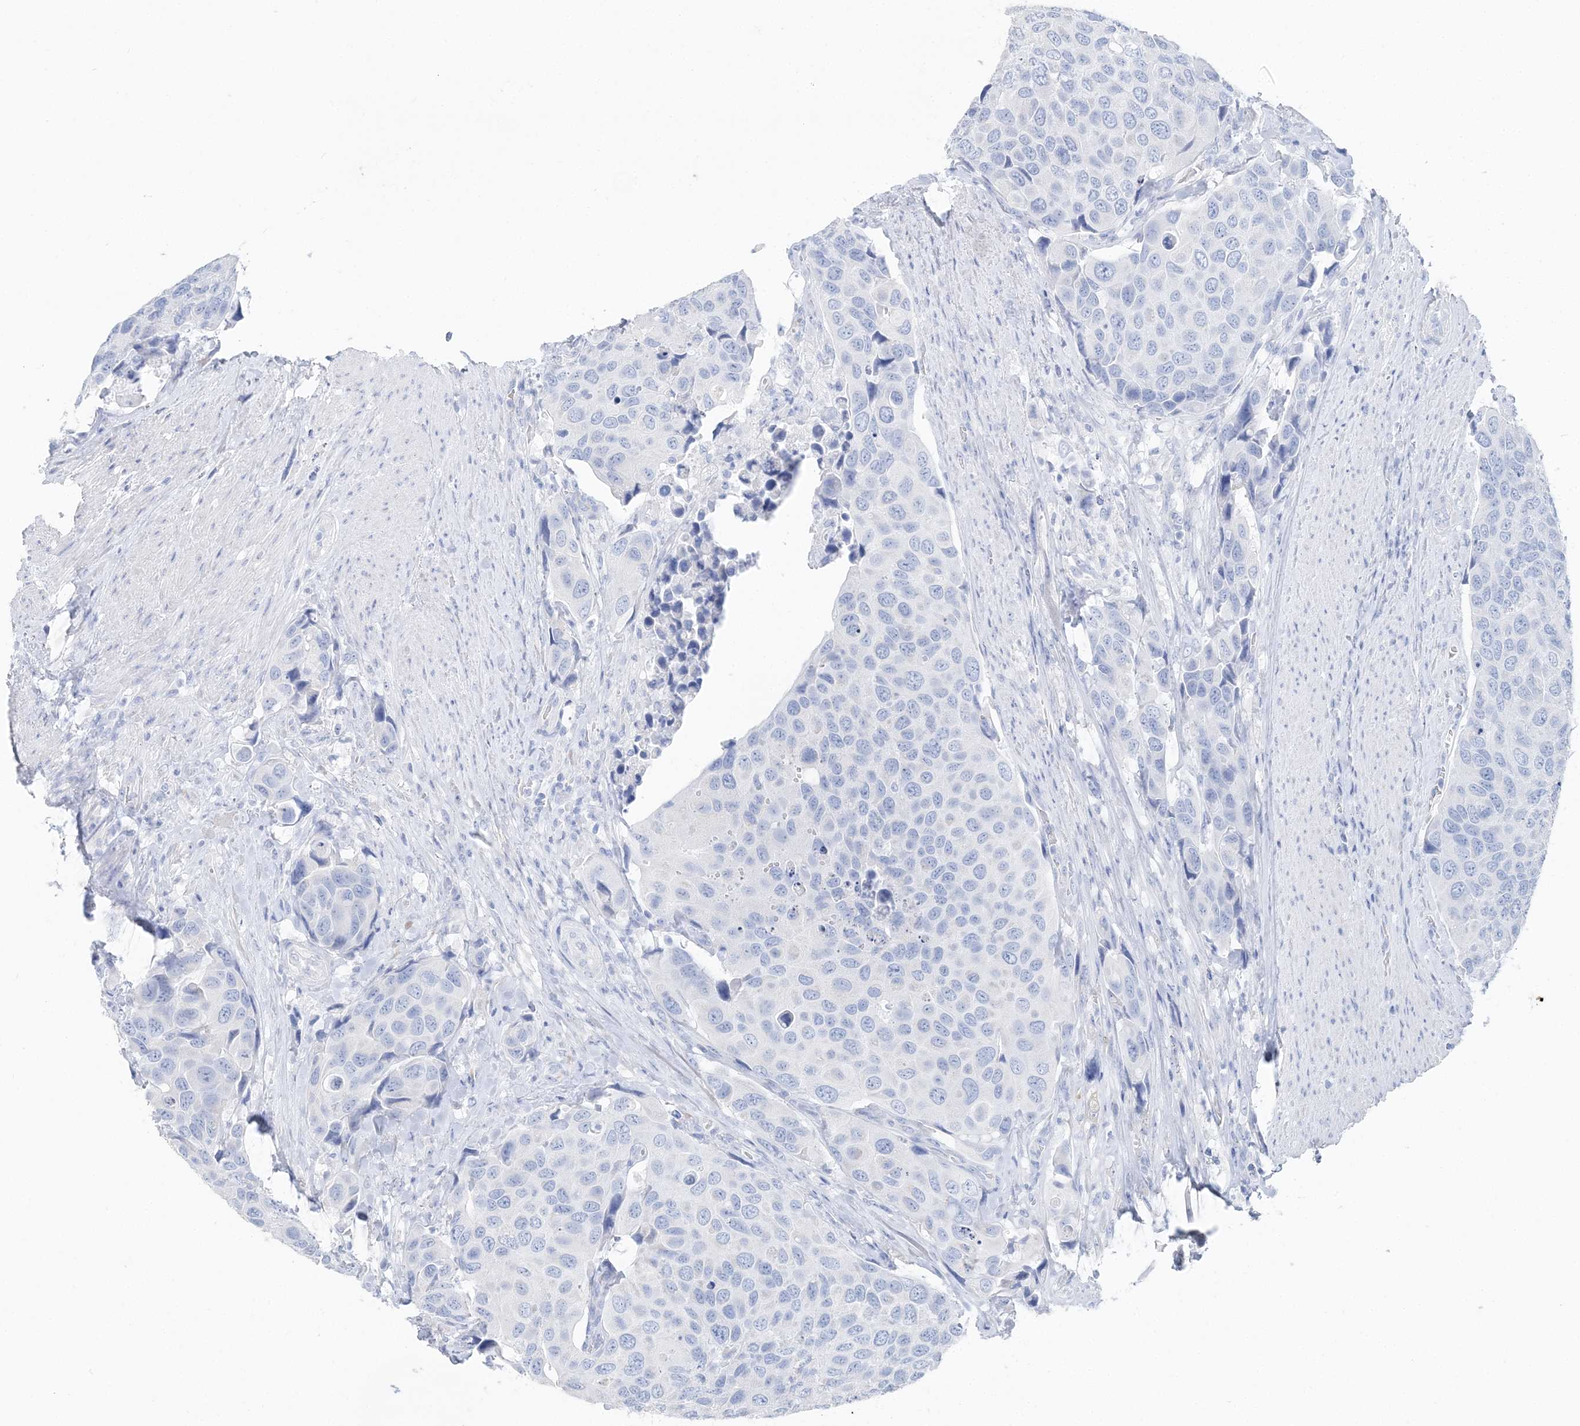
{"staining": {"intensity": "negative", "quantity": "none", "location": "none"}, "tissue": "urothelial cancer", "cell_type": "Tumor cells", "image_type": "cancer", "snomed": [{"axis": "morphology", "description": "Urothelial carcinoma, High grade"}, {"axis": "topography", "description": "Urinary bladder"}], "caption": "Immunohistochemistry image of urothelial cancer stained for a protein (brown), which reveals no expression in tumor cells.", "gene": "TSPYL6", "patient": {"sex": "male", "age": 74}}